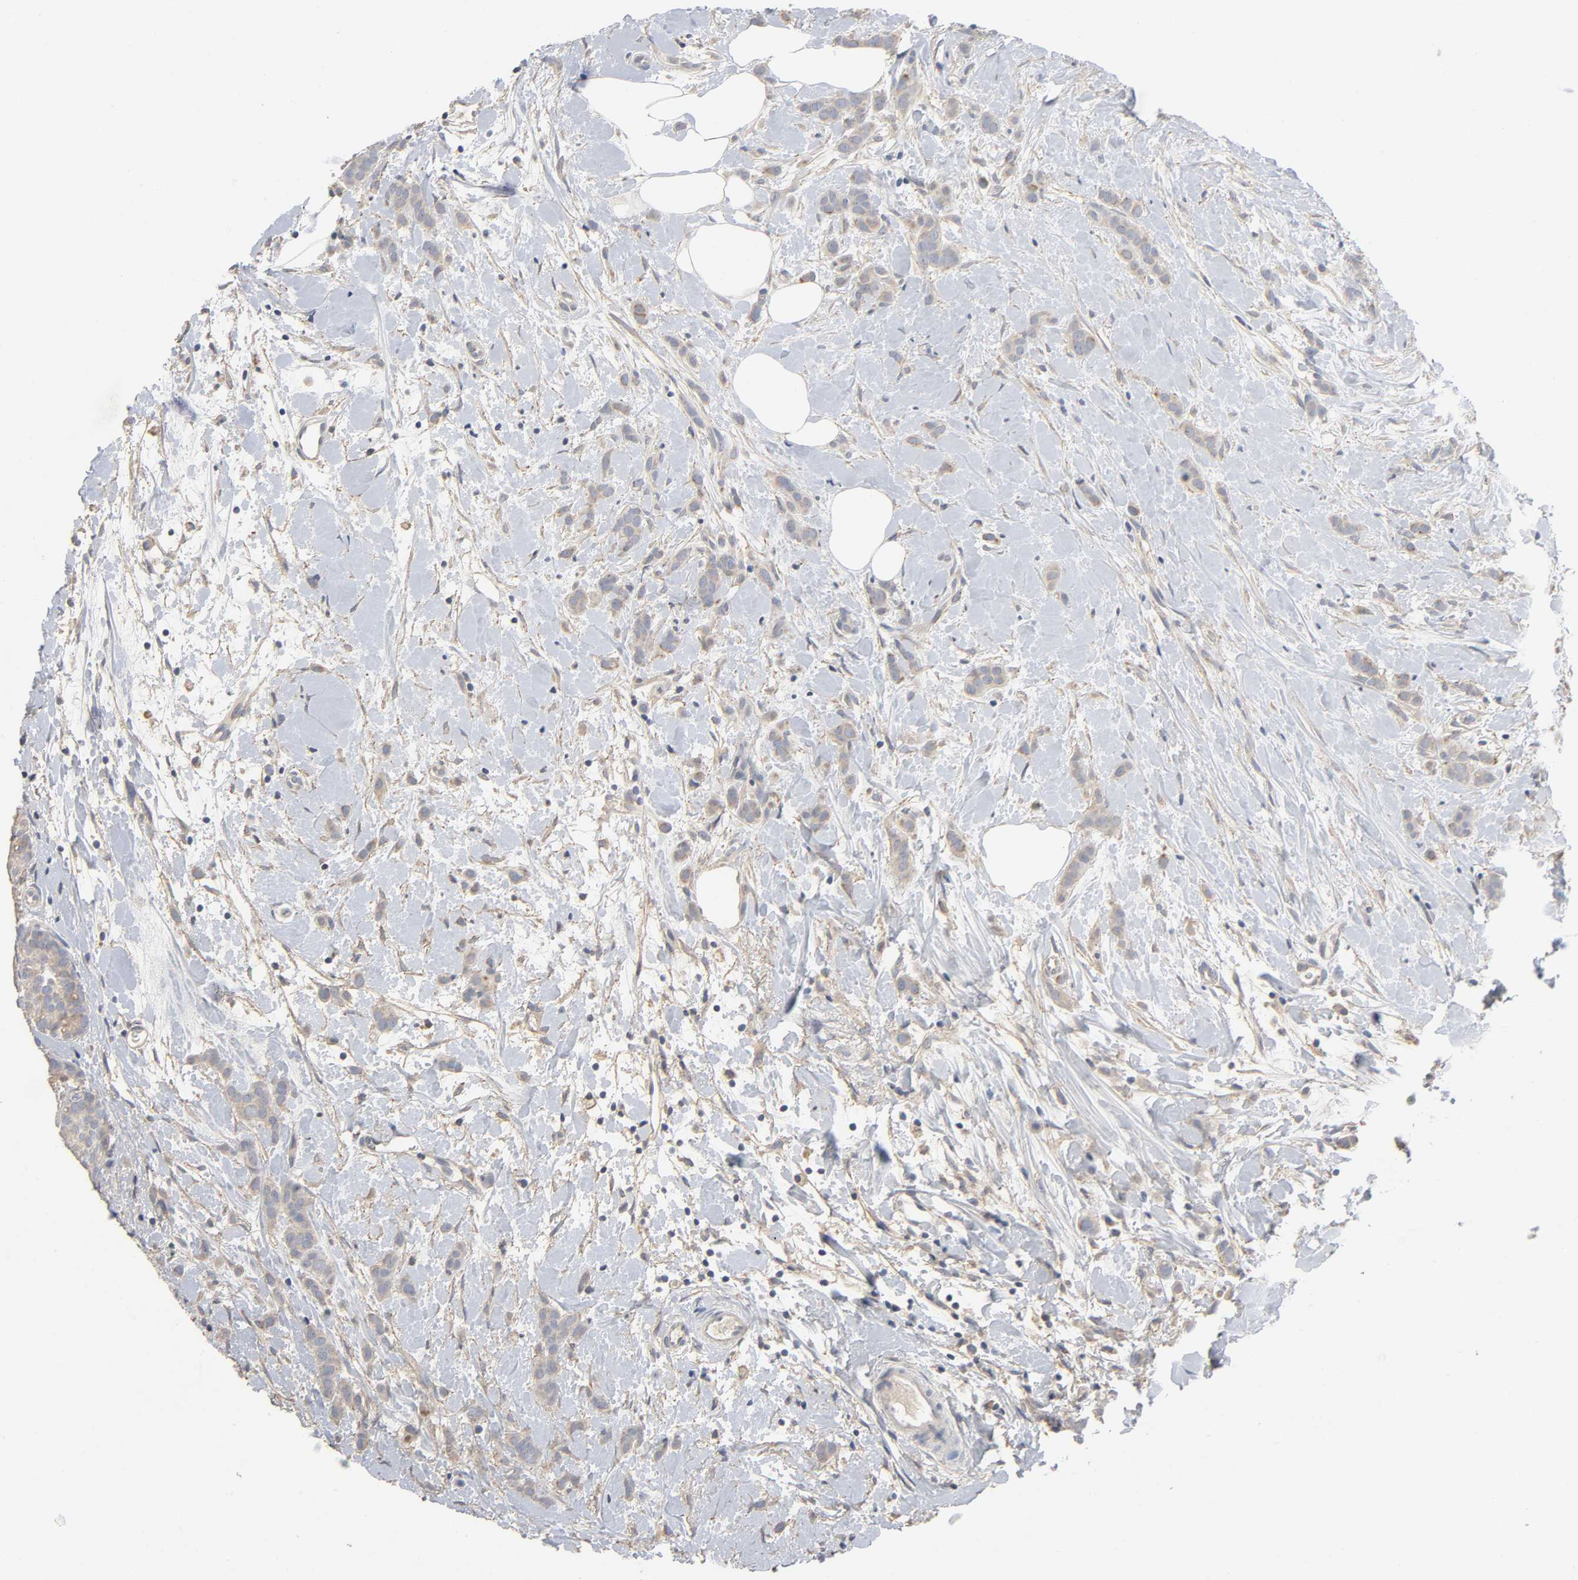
{"staining": {"intensity": "weak", "quantity": ">75%", "location": "cytoplasmic/membranous"}, "tissue": "breast cancer", "cell_type": "Tumor cells", "image_type": "cancer", "snomed": [{"axis": "morphology", "description": "Lobular carcinoma, in situ"}, {"axis": "morphology", "description": "Lobular carcinoma"}, {"axis": "topography", "description": "Breast"}], "caption": "DAB (3,3'-diaminobenzidine) immunohistochemical staining of lobular carcinoma (breast) displays weak cytoplasmic/membranous protein staining in about >75% of tumor cells.", "gene": "SLC10A2", "patient": {"sex": "female", "age": 41}}